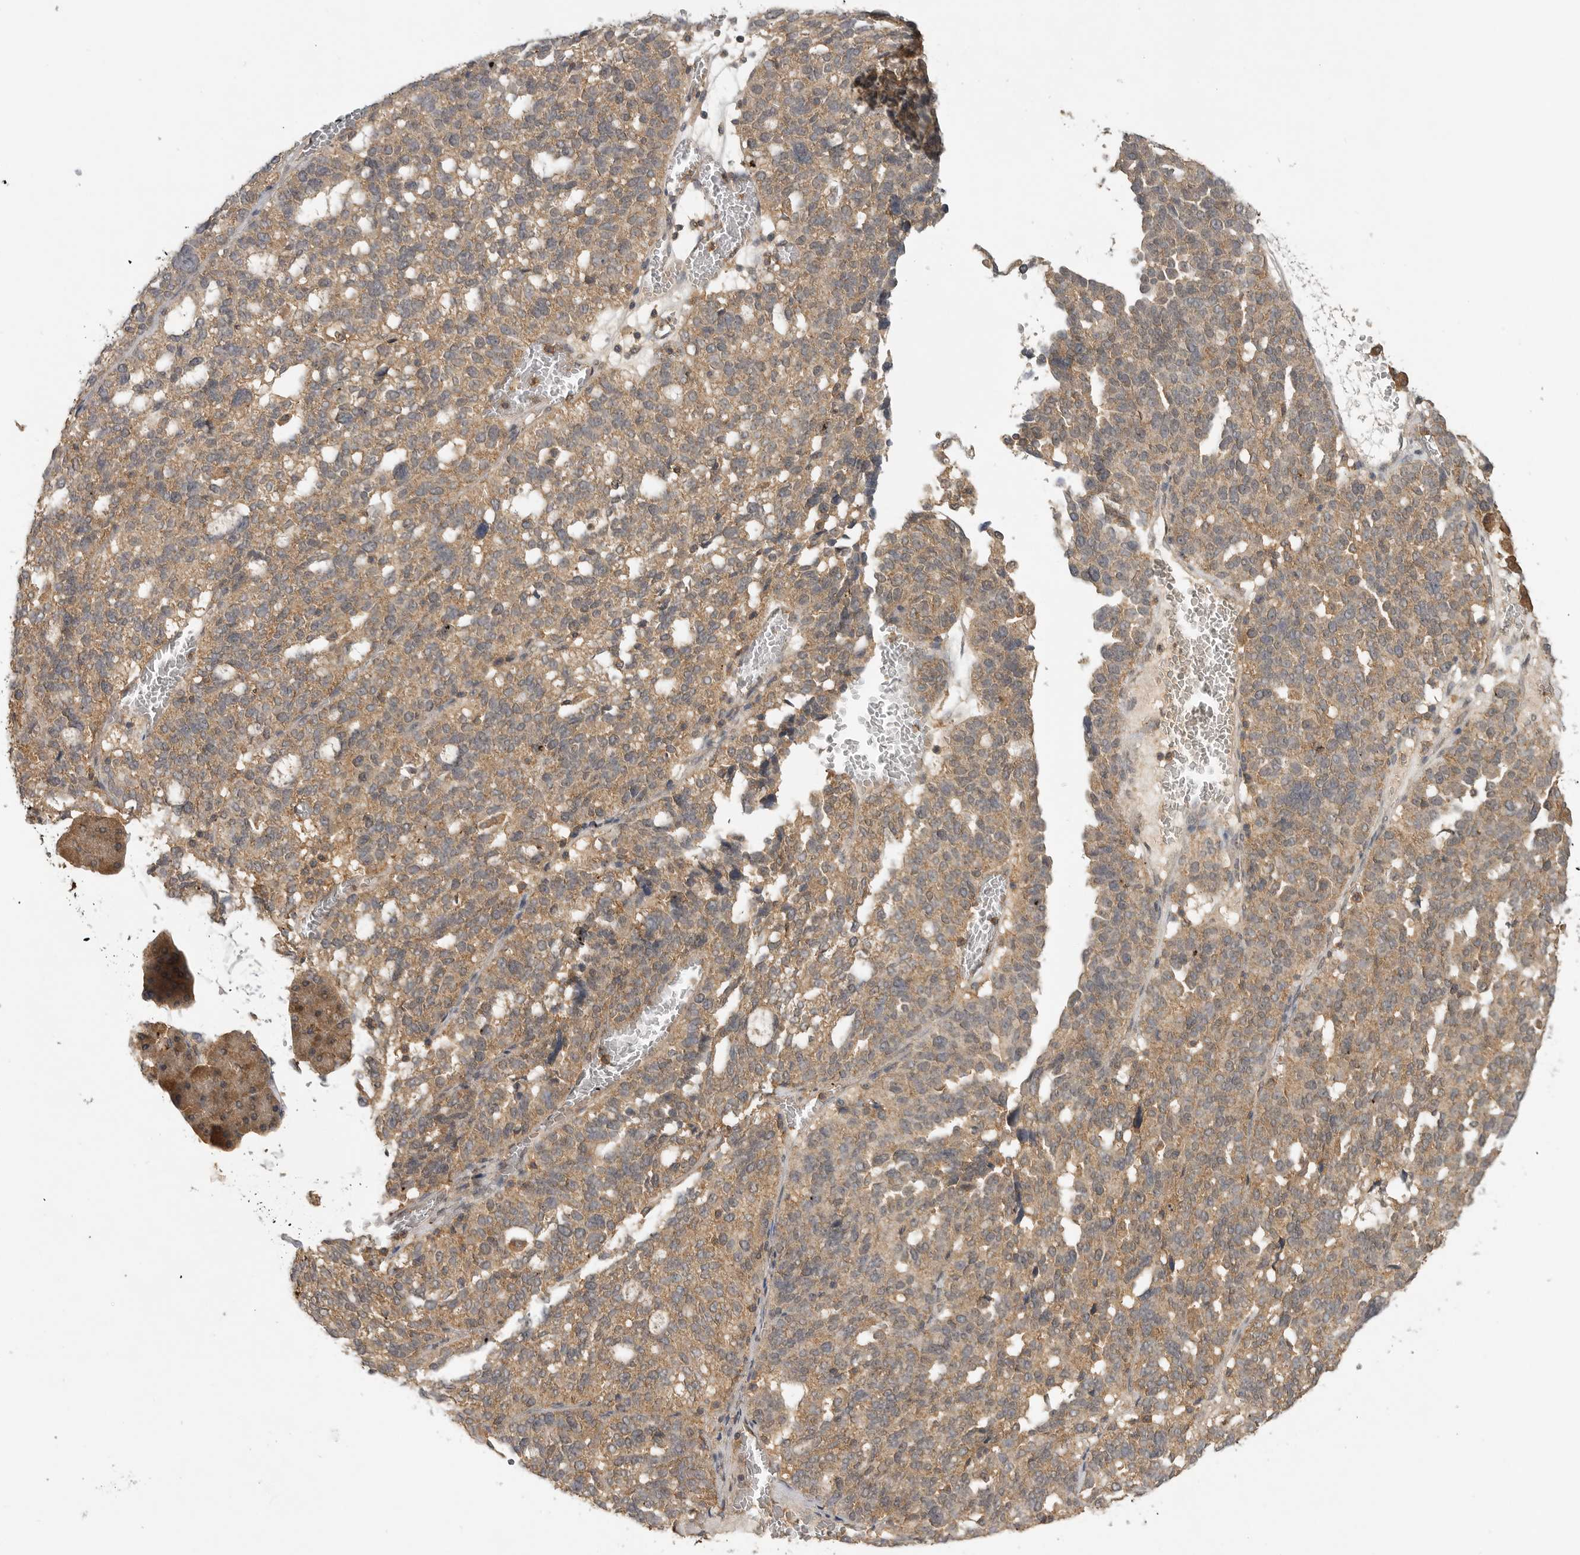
{"staining": {"intensity": "weak", "quantity": ">75%", "location": "cytoplasmic/membranous"}, "tissue": "ovarian cancer", "cell_type": "Tumor cells", "image_type": "cancer", "snomed": [{"axis": "morphology", "description": "Cystadenocarcinoma, serous, NOS"}, {"axis": "topography", "description": "Ovary"}], "caption": "This image shows ovarian cancer stained with immunohistochemistry to label a protein in brown. The cytoplasmic/membranous of tumor cells show weak positivity for the protein. Nuclei are counter-stained blue.", "gene": "ICOSLG", "patient": {"sex": "female", "age": 59}}